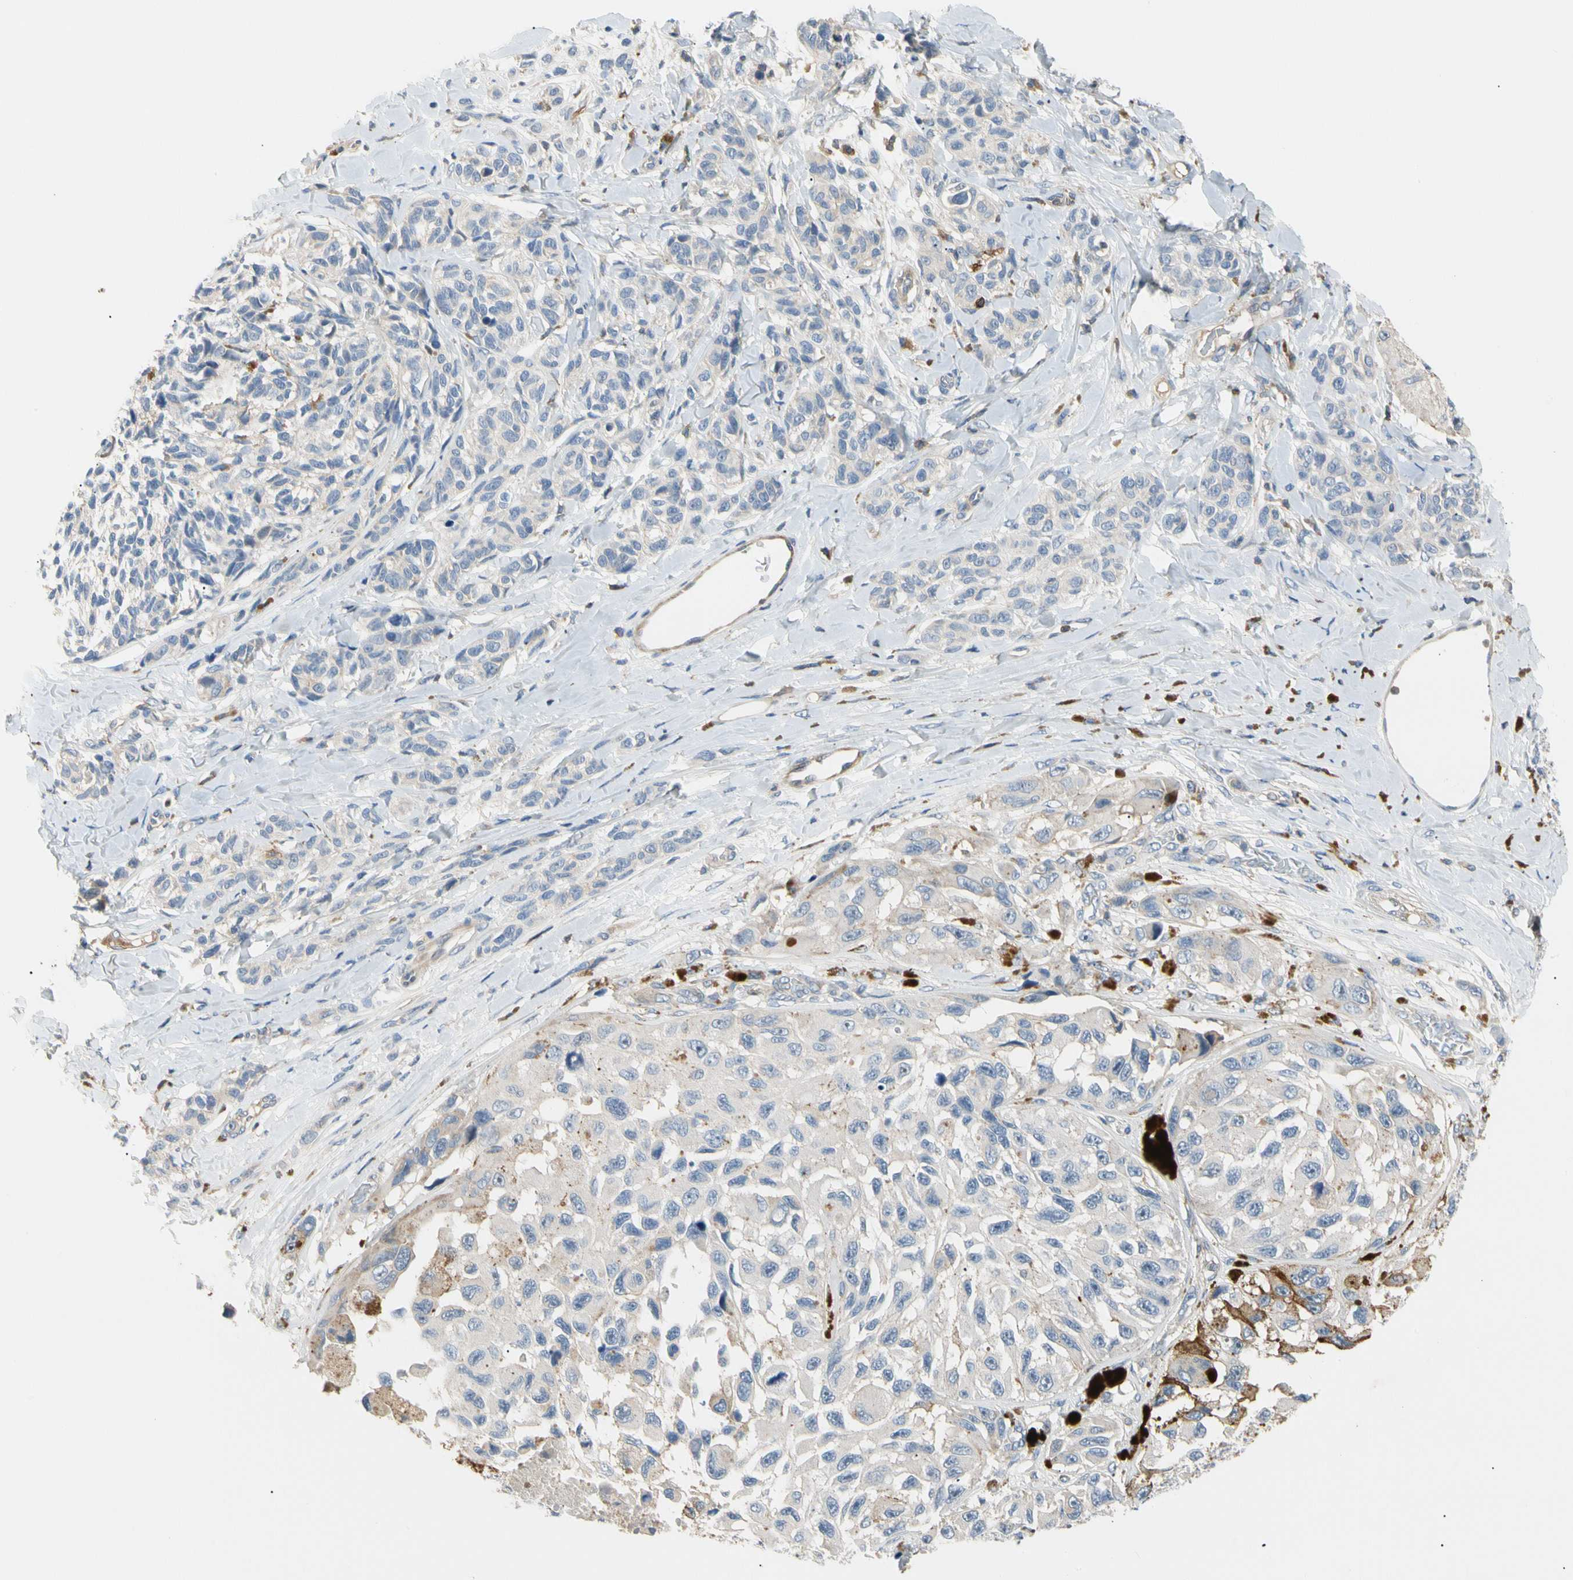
{"staining": {"intensity": "weak", "quantity": ">75%", "location": "cytoplasmic/membranous"}, "tissue": "melanoma", "cell_type": "Tumor cells", "image_type": "cancer", "snomed": [{"axis": "morphology", "description": "Malignant melanoma, NOS"}, {"axis": "topography", "description": "Skin"}], "caption": "Immunohistochemical staining of human malignant melanoma shows low levels of weak cytoplasmic/membranous positivity in approximately >75% of tumor cells.", "gene": "TNFRSF18", "patient": {"sex": "female", "age": 73}}